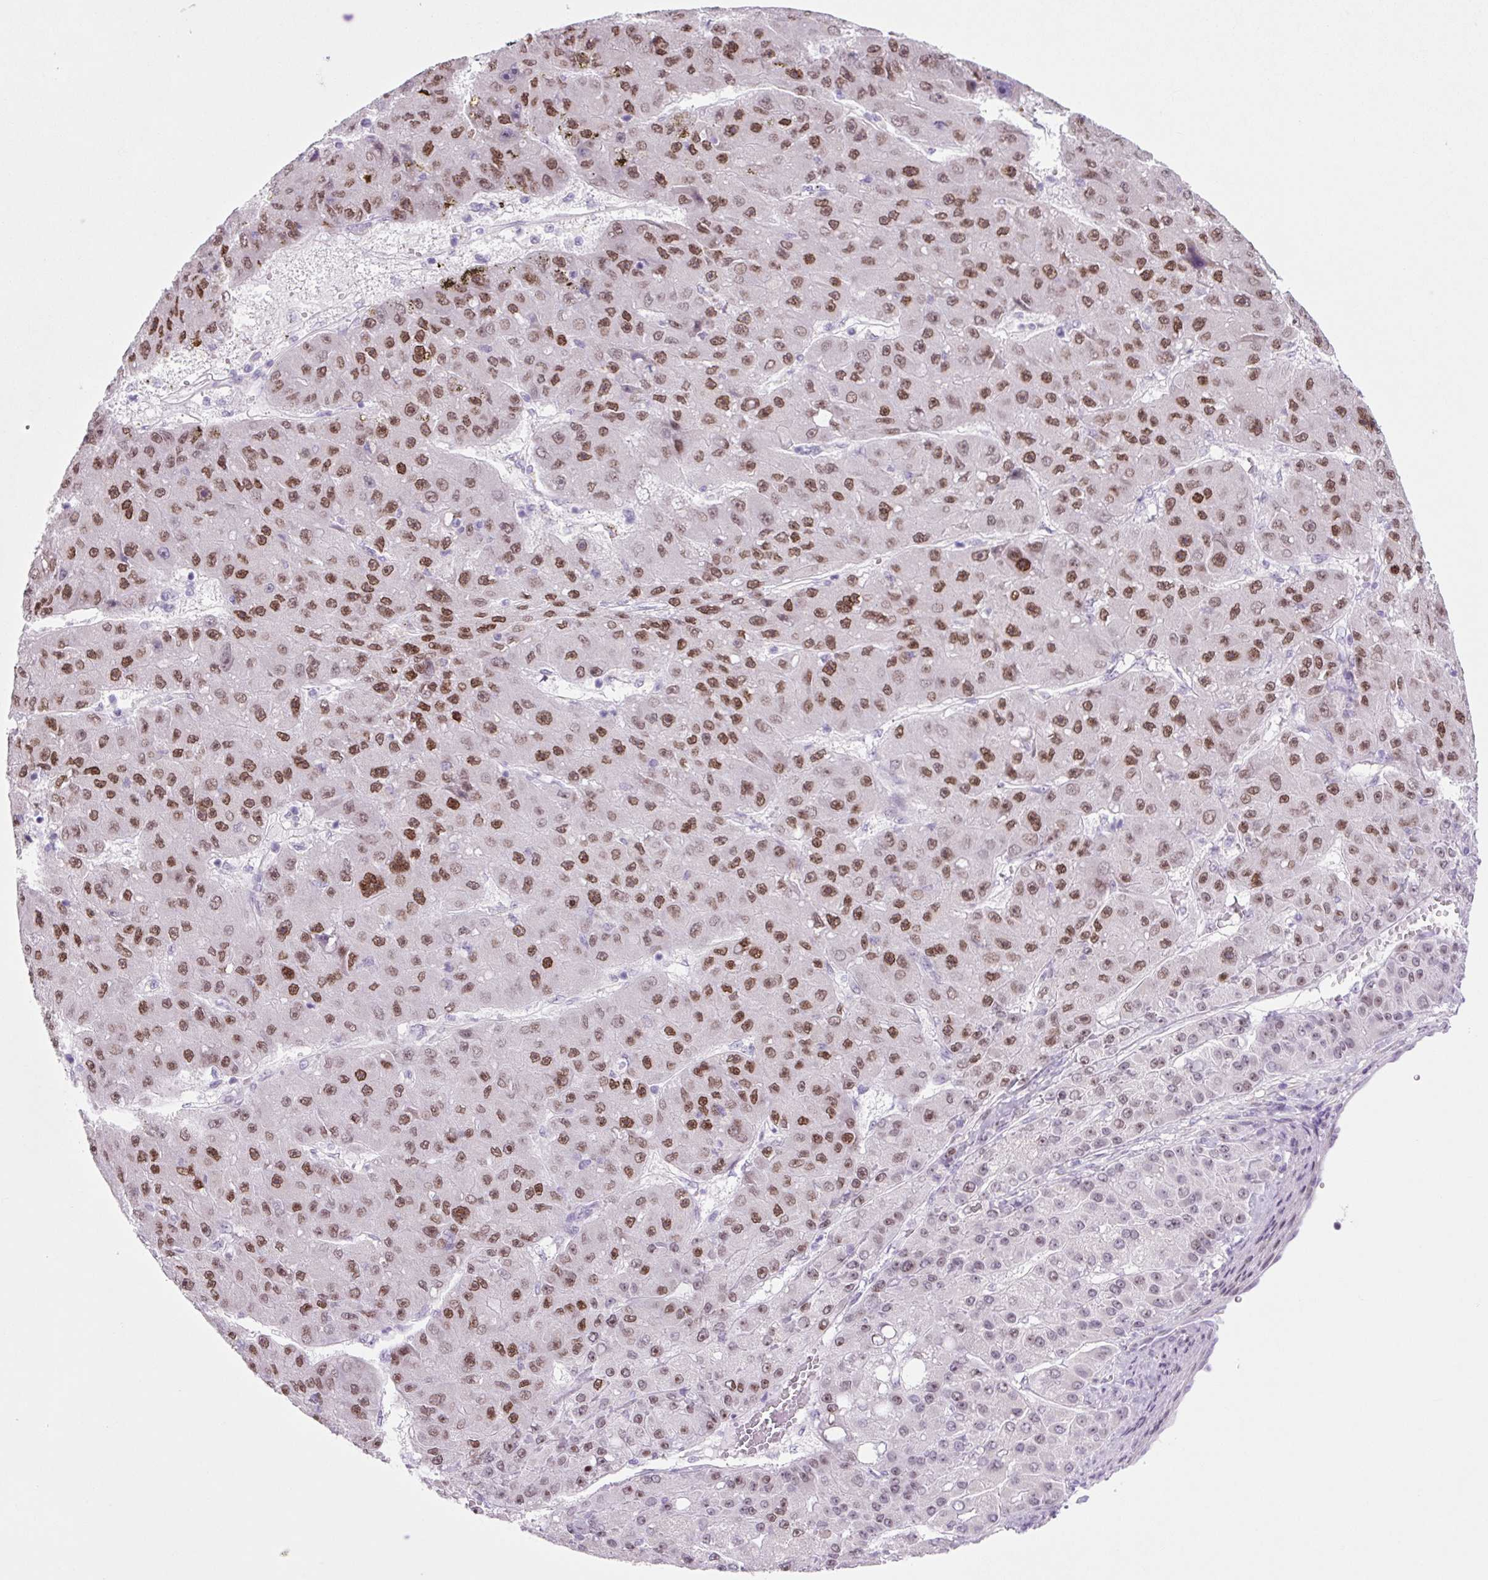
{"staining": {"intensity": "moderate", "quantity": ">75%", "location": "nuclear"}, "tissue": "liver cancer", "cell_type": "Tumor cells", "image_type": "cancer", "snomed": [{"axis": "morphology", "description": "Carcinoma, Hepatocellular, NOS"}, {"axis": "topography", "description": "Liver"}], "caption": "Immunohistochemical staining of human liver cancer (hepatocellular carcinoma) reveals medium levels of moderate nuclear protein expression in approximately >75% of tumor cells. The staining is performed using DAB brown chromogen to label protein expression. The nuclei are counter-stained blue using hematoxylin.", "gene": "RRS1", "patient": {"sex": "male", "age": 67}}